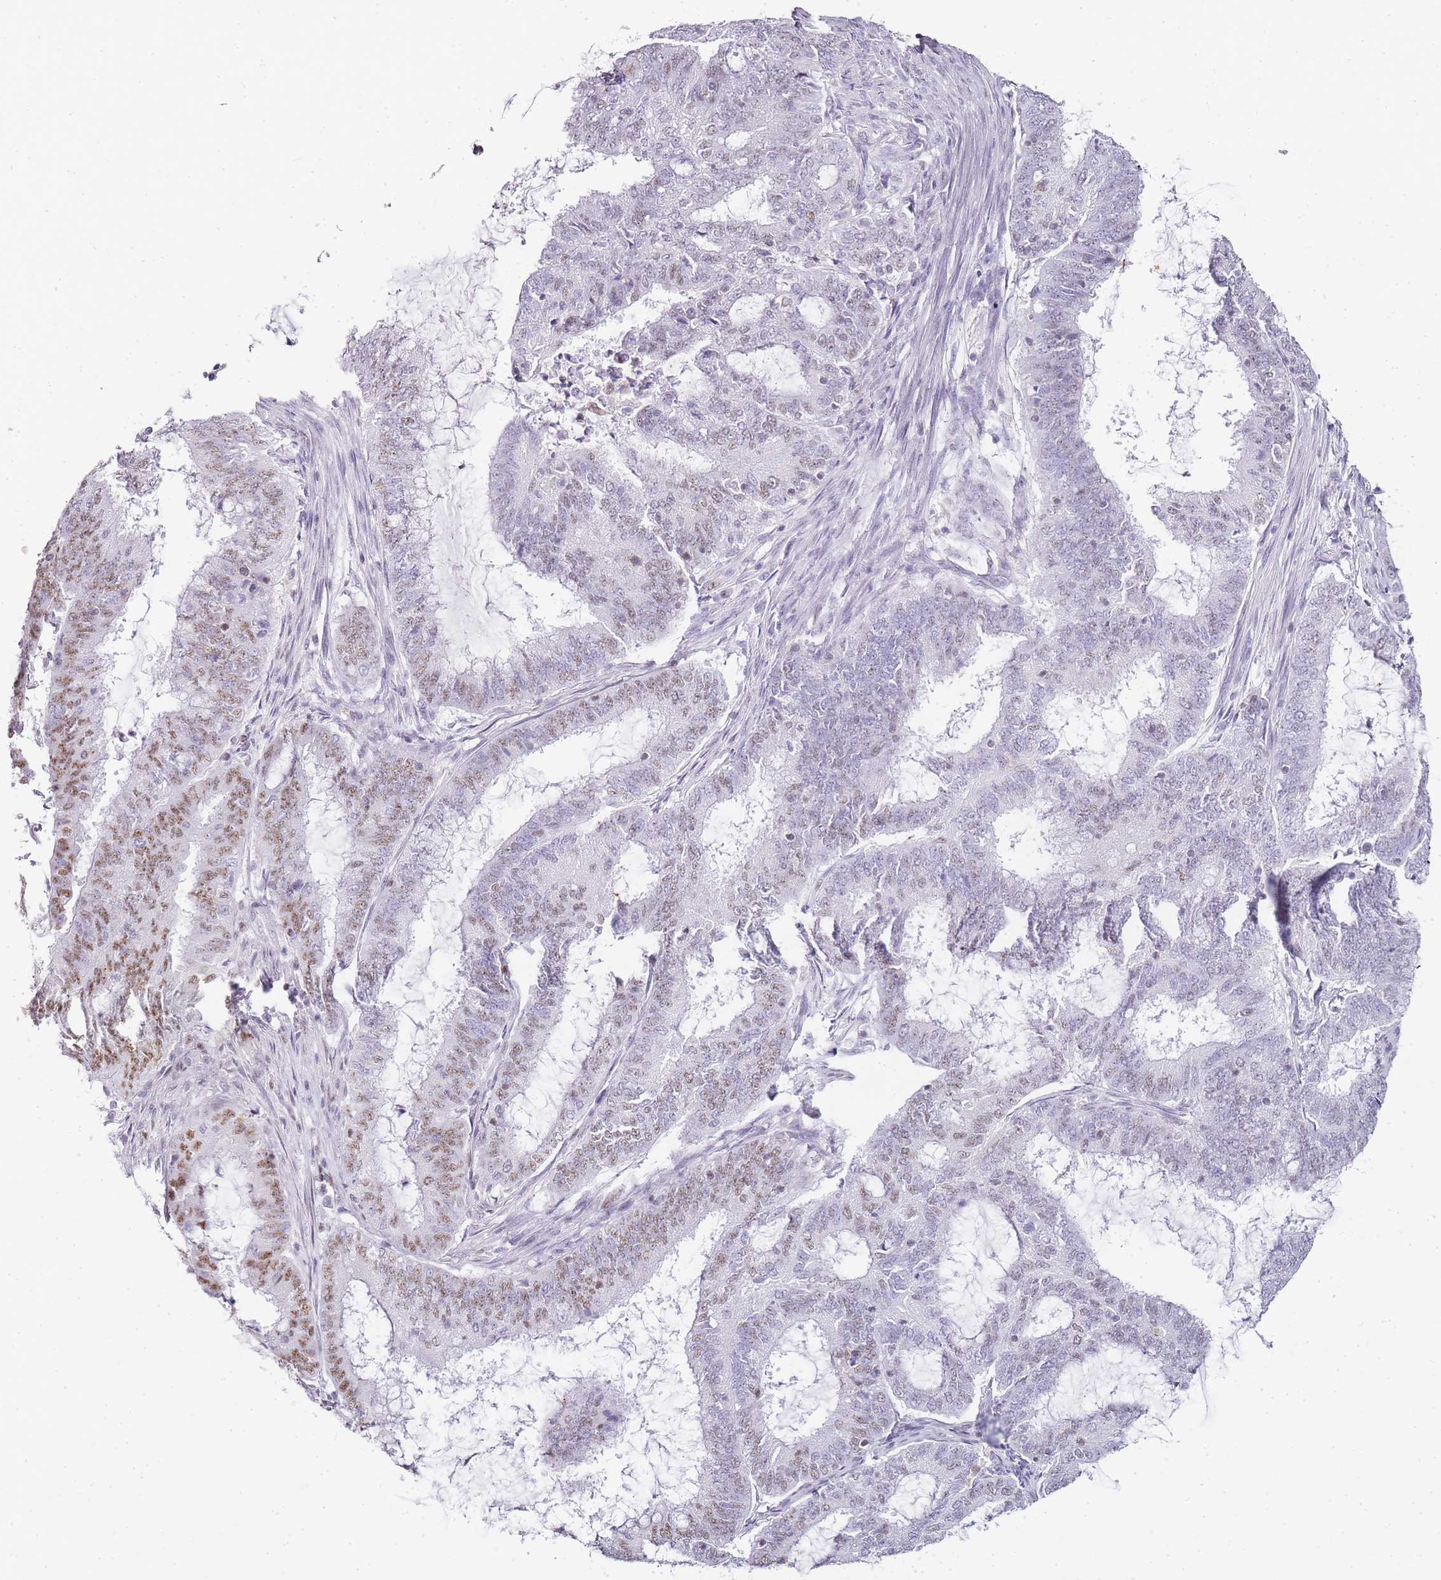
{"staining": {"intensity": "moderate", "quantity": "<25%", "location": "nuclear"}, "tissue": "endometrial cancer", "cell_type": "Tumor cells", "image_type": "cancer", "snomed": [{"axis": "morphology", "description": "Adenocarcinoma, NOS"}, {"axis": "topography", "description": "Endometrium"}], "caption": "Protein positivity by immunohistochemistry (IHC) displays moderate nuclear staining in about <25% of tumor cells in adenocarcinoma (endometrial).", "gene": "JAKMIP1", "patient": {"sex": "female", "age": 51}}